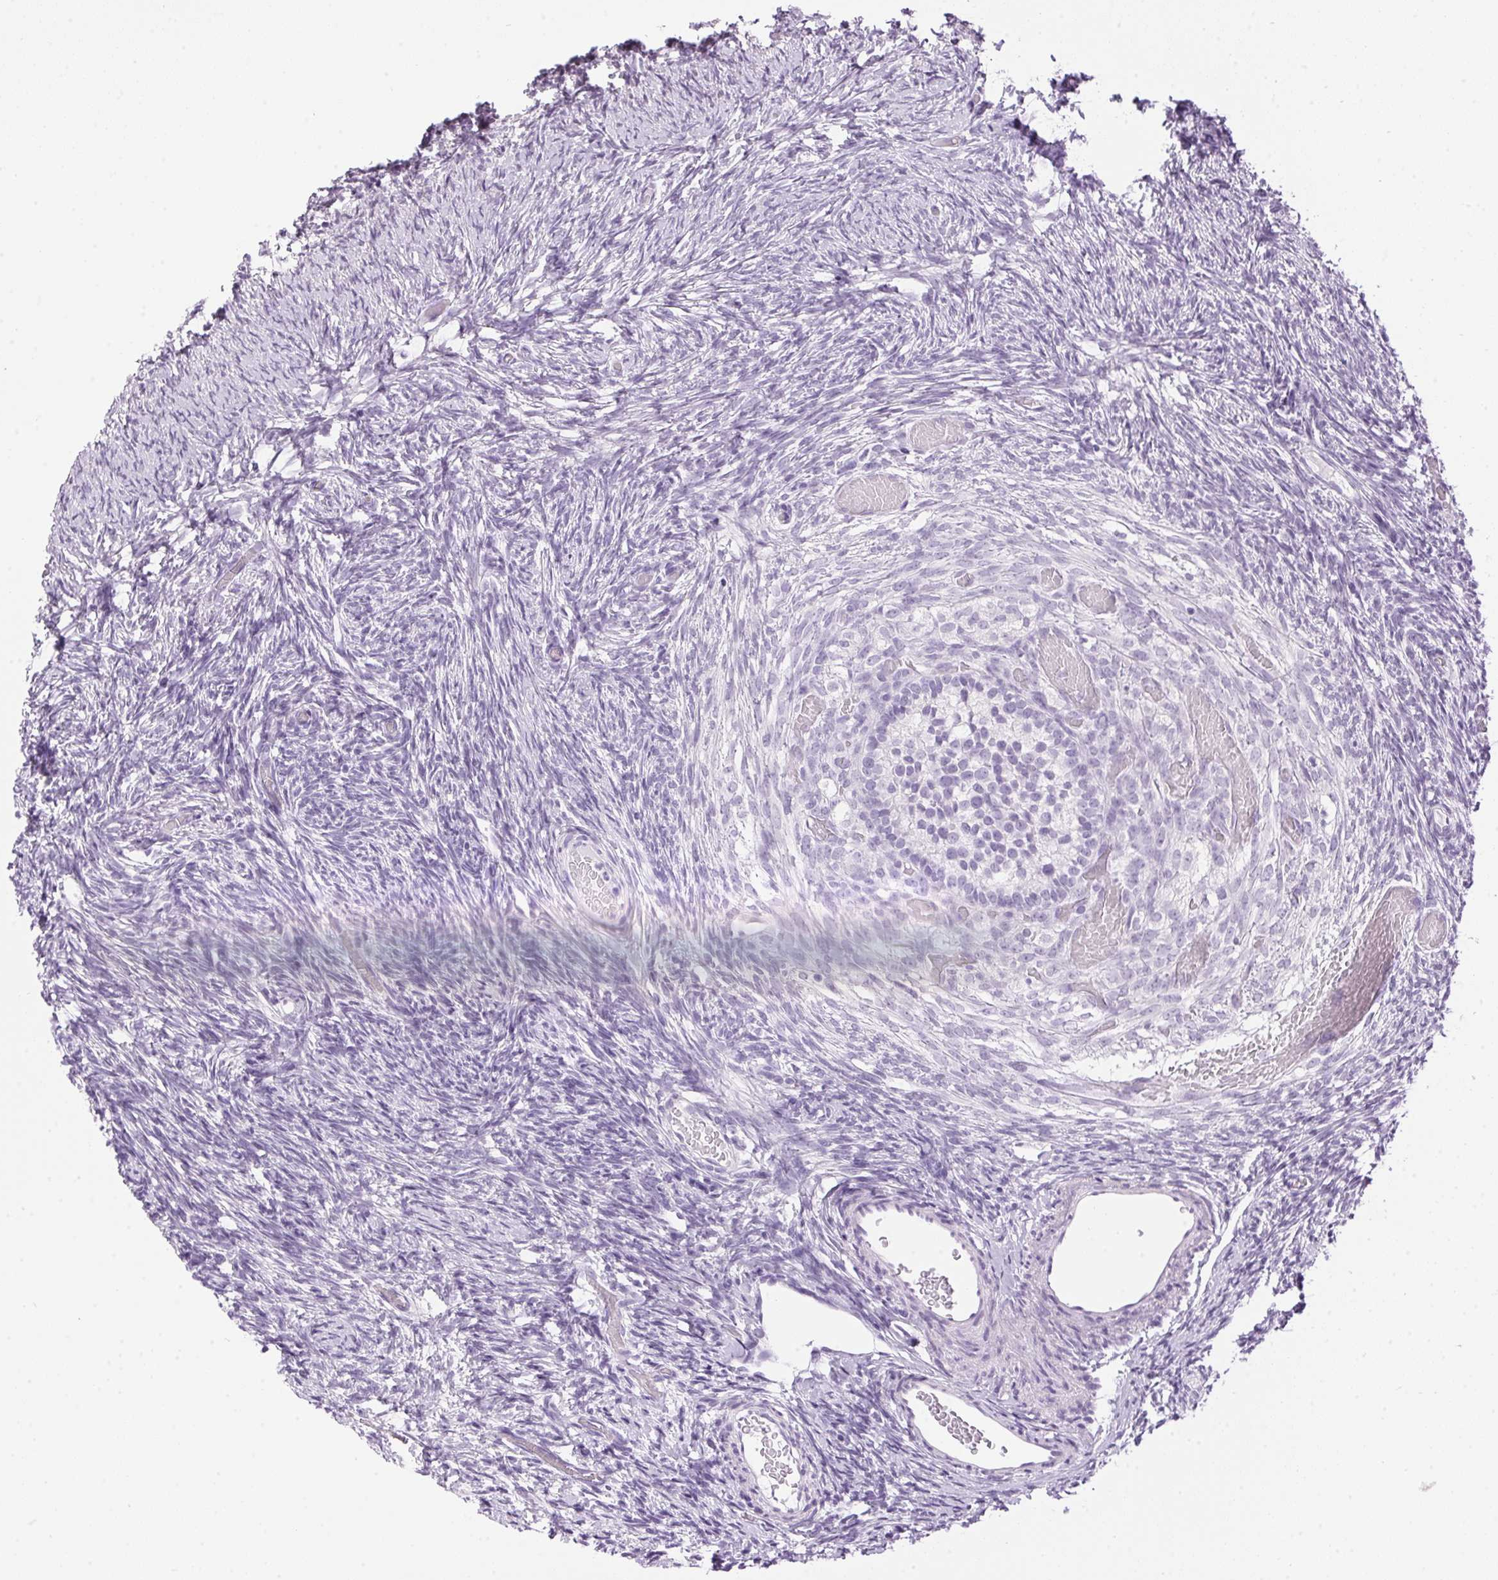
{"staining": {"intensity": "negative", "quantity": "none", "location": "none"}, "tissue": "ovary", "cell_type": "Follicle cells", "image_type": "normal", "snomed": [{"axis": "morphology", "description": "Normal tissue, NOS"}, {"axis": "topography", "description": "Ovary"}], "caption": "Ovary stained for a protein using IHC displays no positivity follicle cells.", "gene": "SP7", "patient": {"sex": "female", "age": 39}}